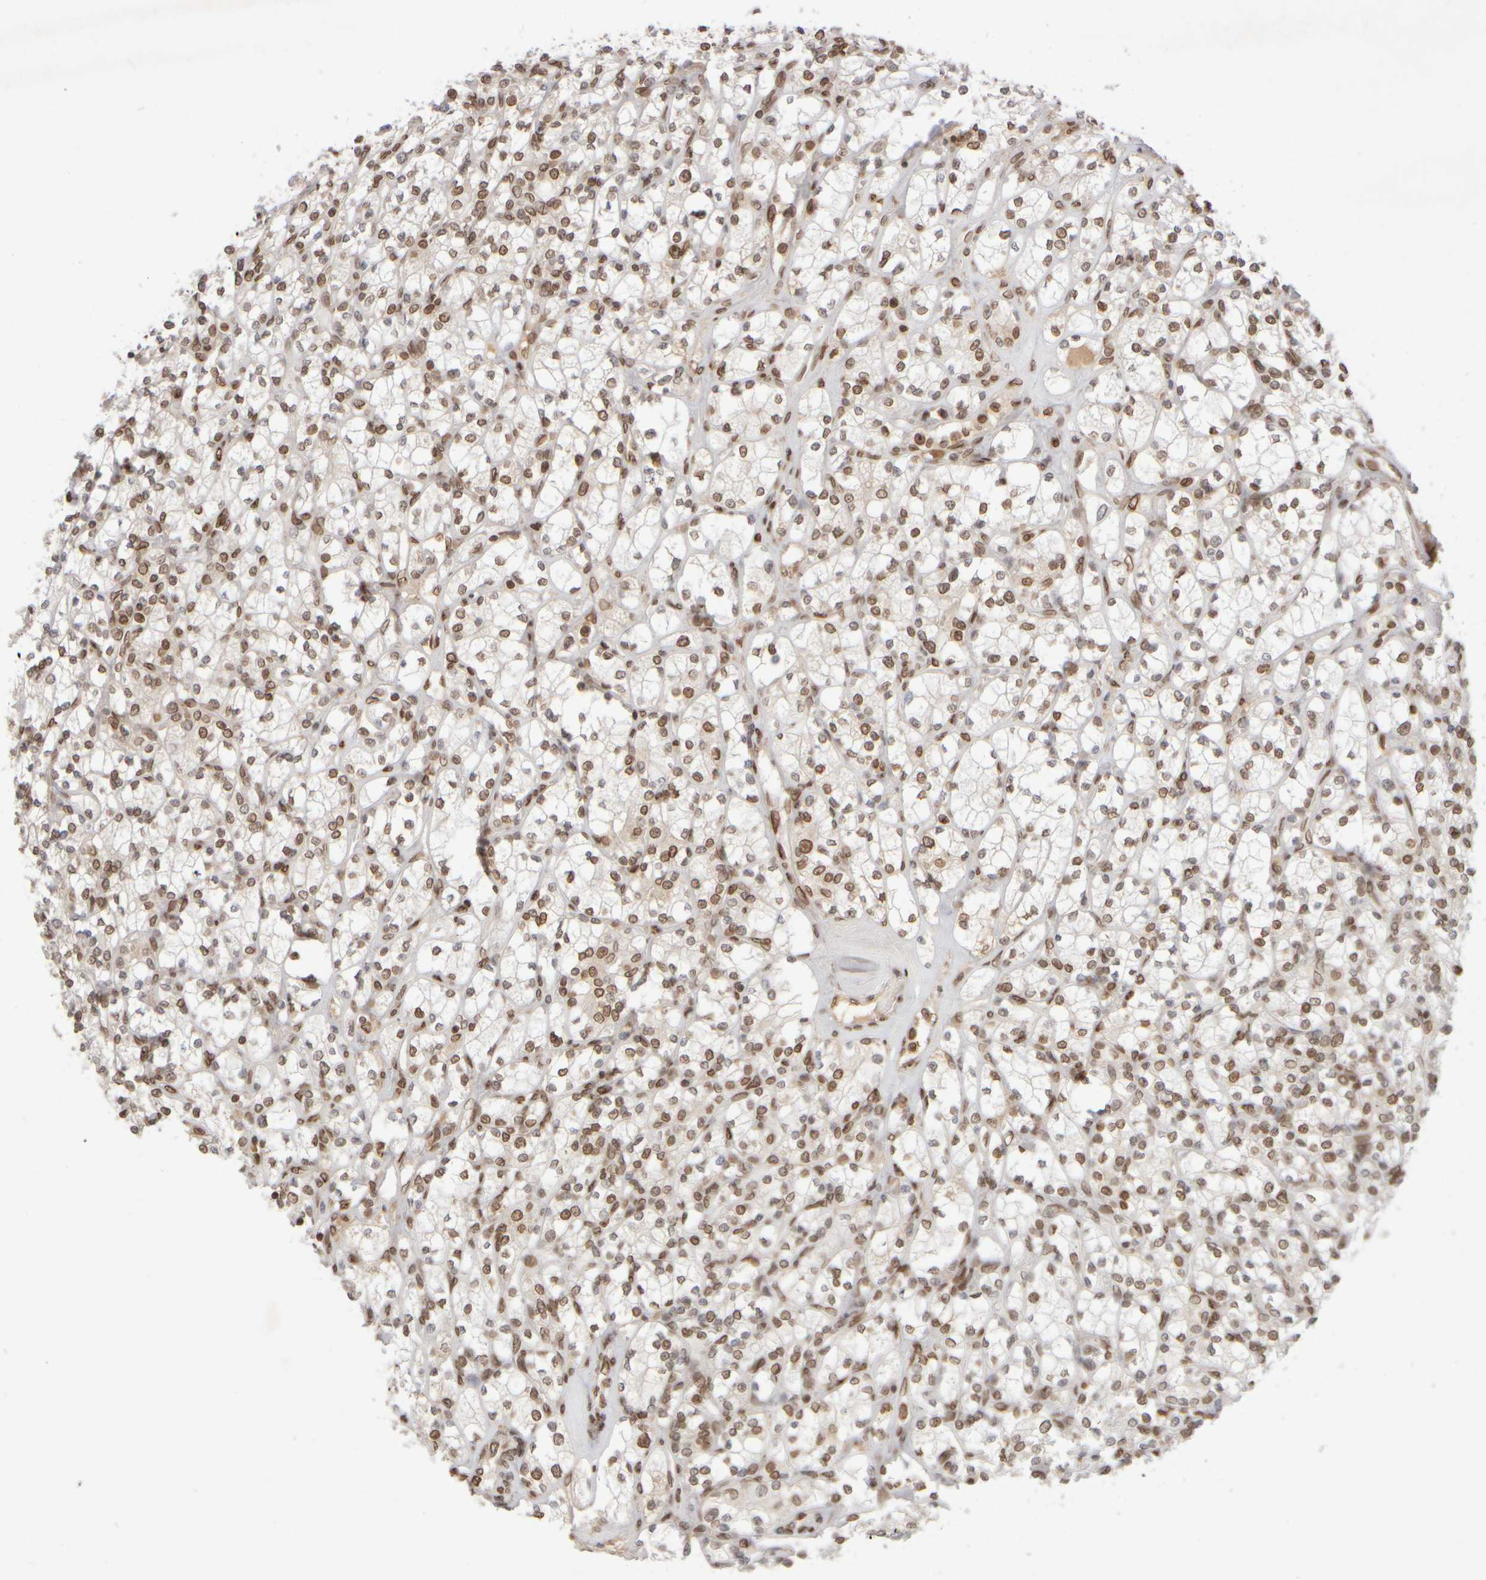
{"staining": {"intensity": "moderate", "quantity": ">75%", "location": "nuclear"}, "tissue": "renal cancer", "cell_type": "Tumor cells", "image_type": "cancer", "snomed": [{"axis": "morphology", "description": "Adenocarcinoma, NOS"}, {"axis": "topography", "description": "Kidney"}], "caption": "This is an image of immunohistochemistry staining of adenocarcinoma (renal), which shows moderate positivity in the nuclear of tumor cells.", "gene": "ZC3HC1", "patient": {"sex": "male", "age": 77}}